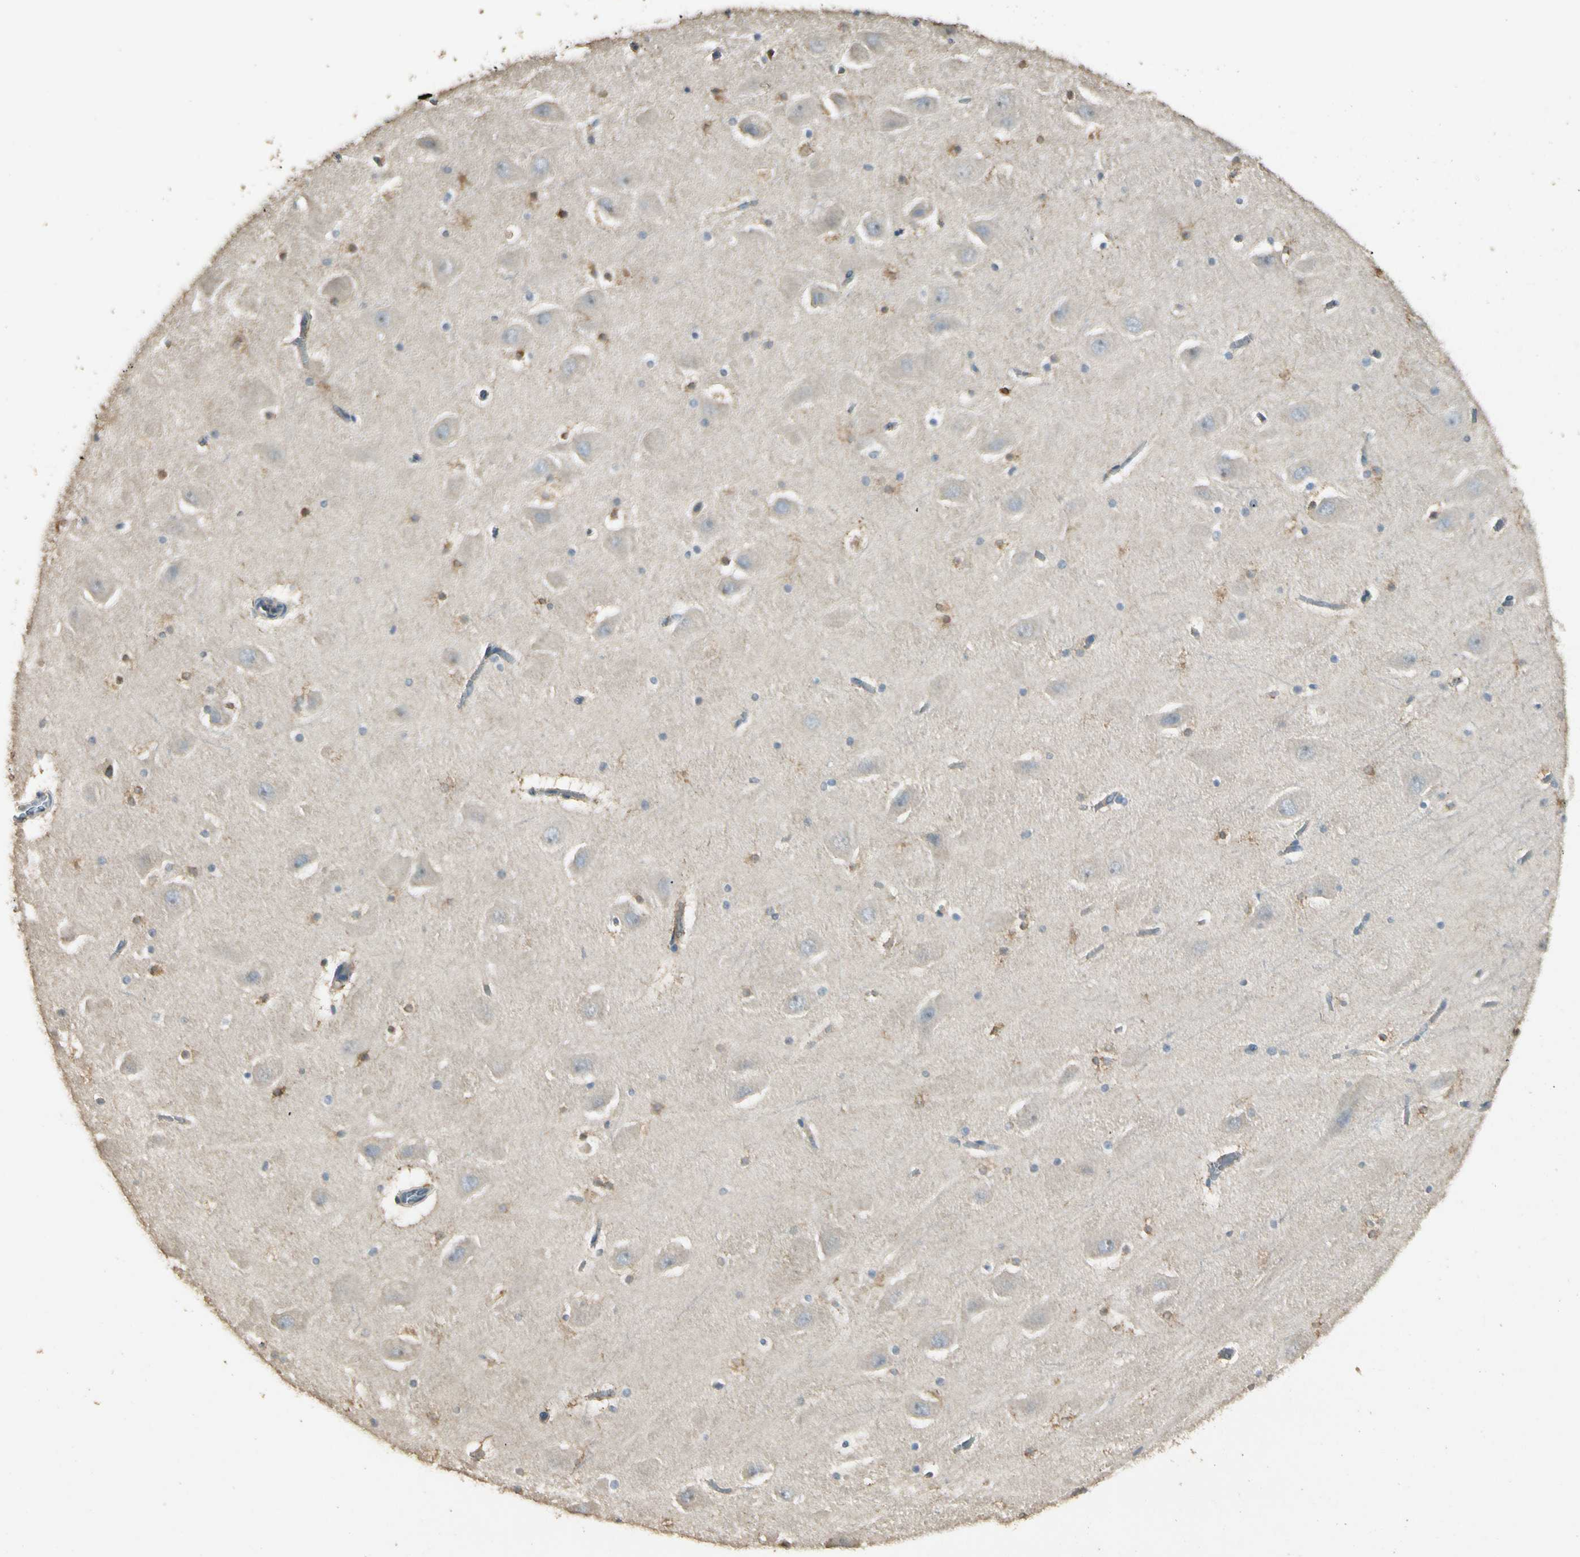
{"staining": {"intensity": "moderate", "quantity": "<25%", "location": "cytoplasmic/membranous"}, "tissue": "hippocampus", "cell_type": "Glial cells", "image_type": "normal", "snomed": [{"axis": "morphology", "description": "Normal tissue, NOS"}, {"axis": "topography", "description": "Hippocampus"}], "caption": "A high-resolution image shows immunohistochemistry staining of unremarkable hippocampus, which shows moderate cytoplasmic/membranous staining in approximately <25% of glial cells.", "gene": "PLXNA1", "patient": {"sex": "male", "age": 45}}